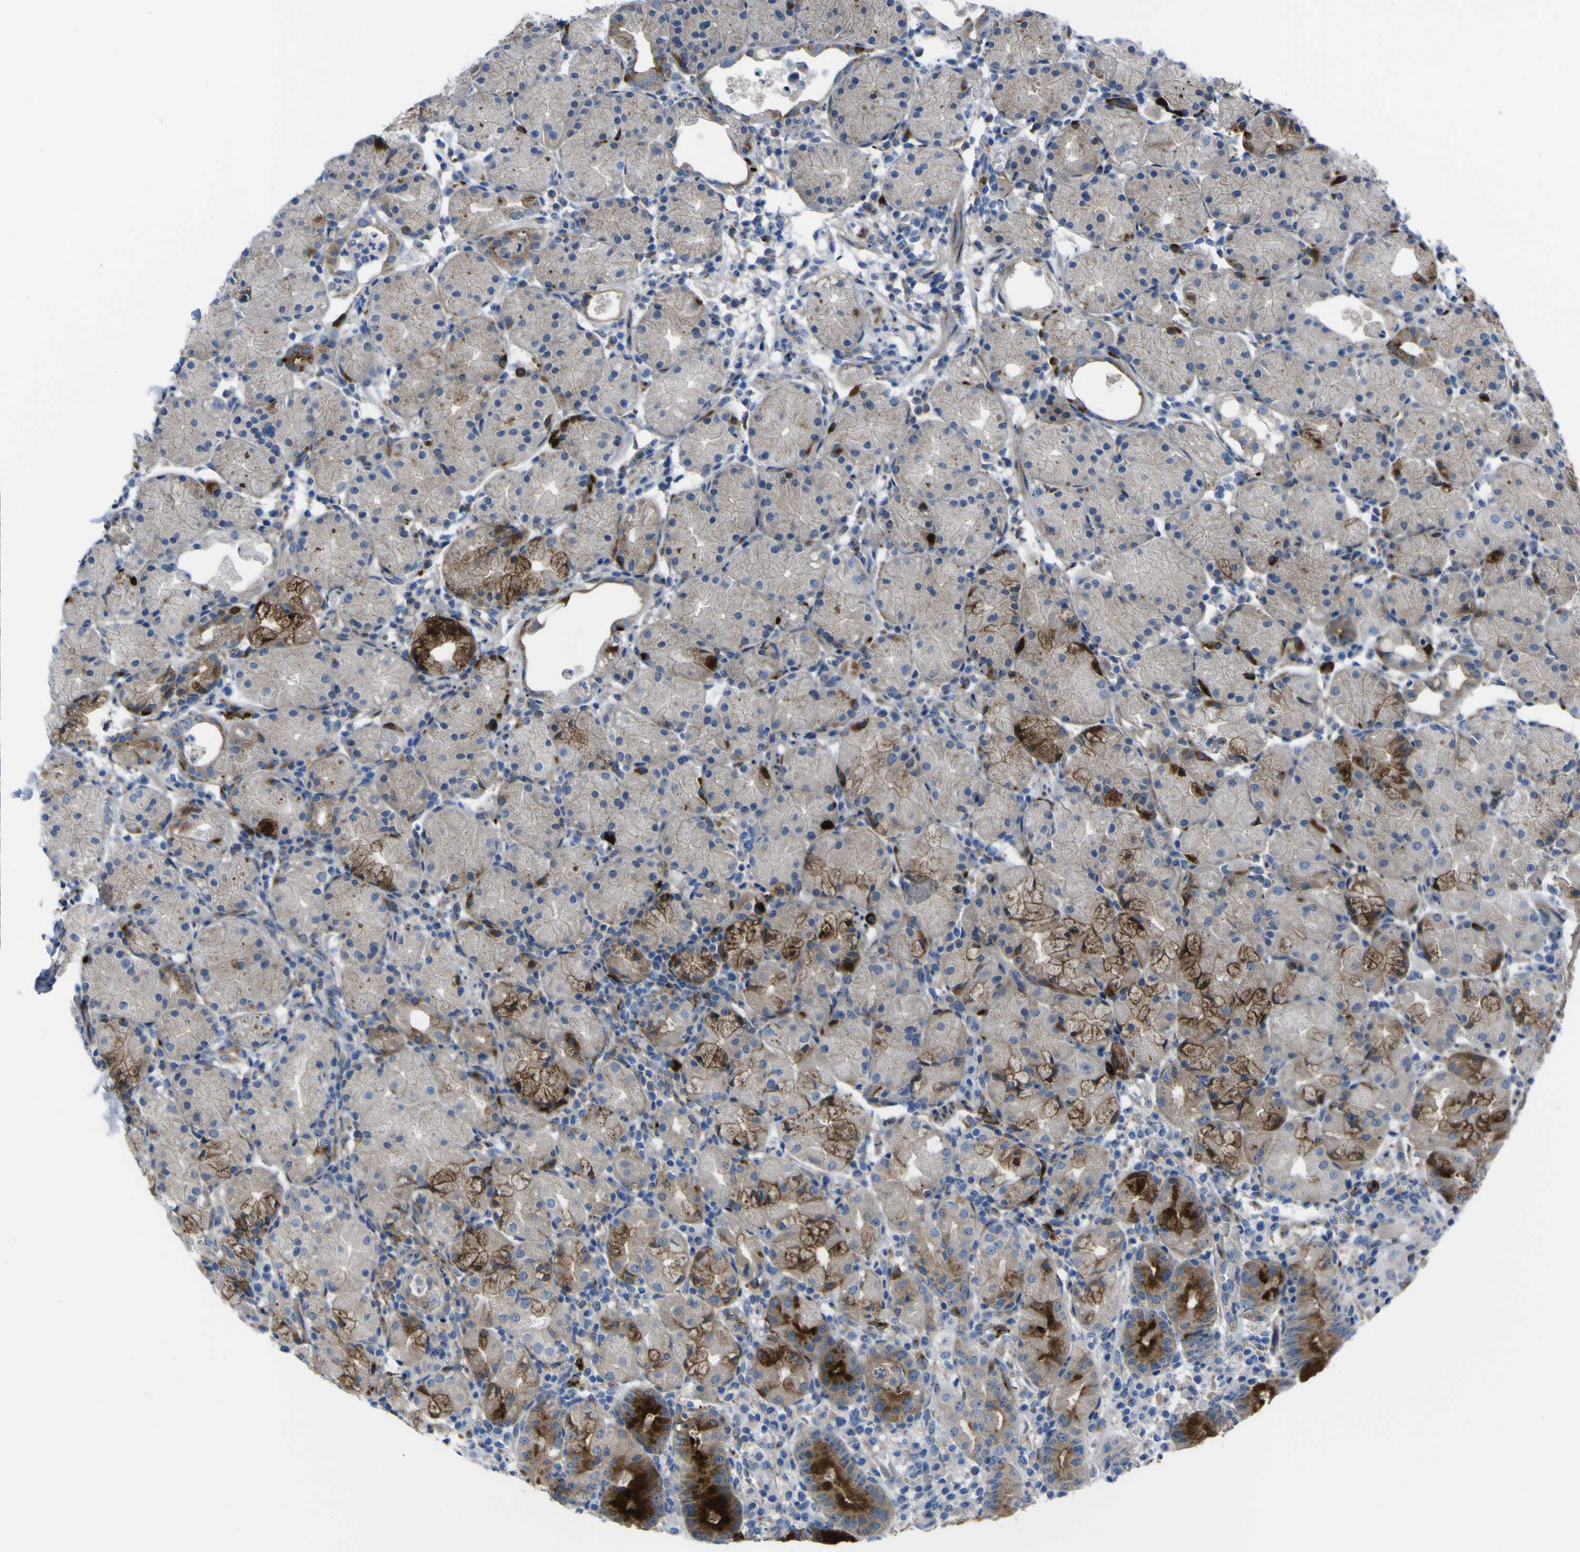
{"staining": {"intensity": "strong", "quantity": "25%-75%", "location": "cytoplasmic/membranous"}, "tissue": "stomach", "cell_type": "Glandular cells", "image_type": "normal", "snomed": [{"axis": "morphology", "description": "Normal tissue, NOS"}, {"axis": "topography", "description": "Stomach"}, {"axis": "topography", "description": "Stomach, lower"}], "caption": "IHC of unremarkable human stomach demonstrates high levels of strong cytoplasmic/membranous staining in approximately 25%-75% of glandular cells.", "gene": "CST3", "patient": {"sex": "female", "age": 75}}